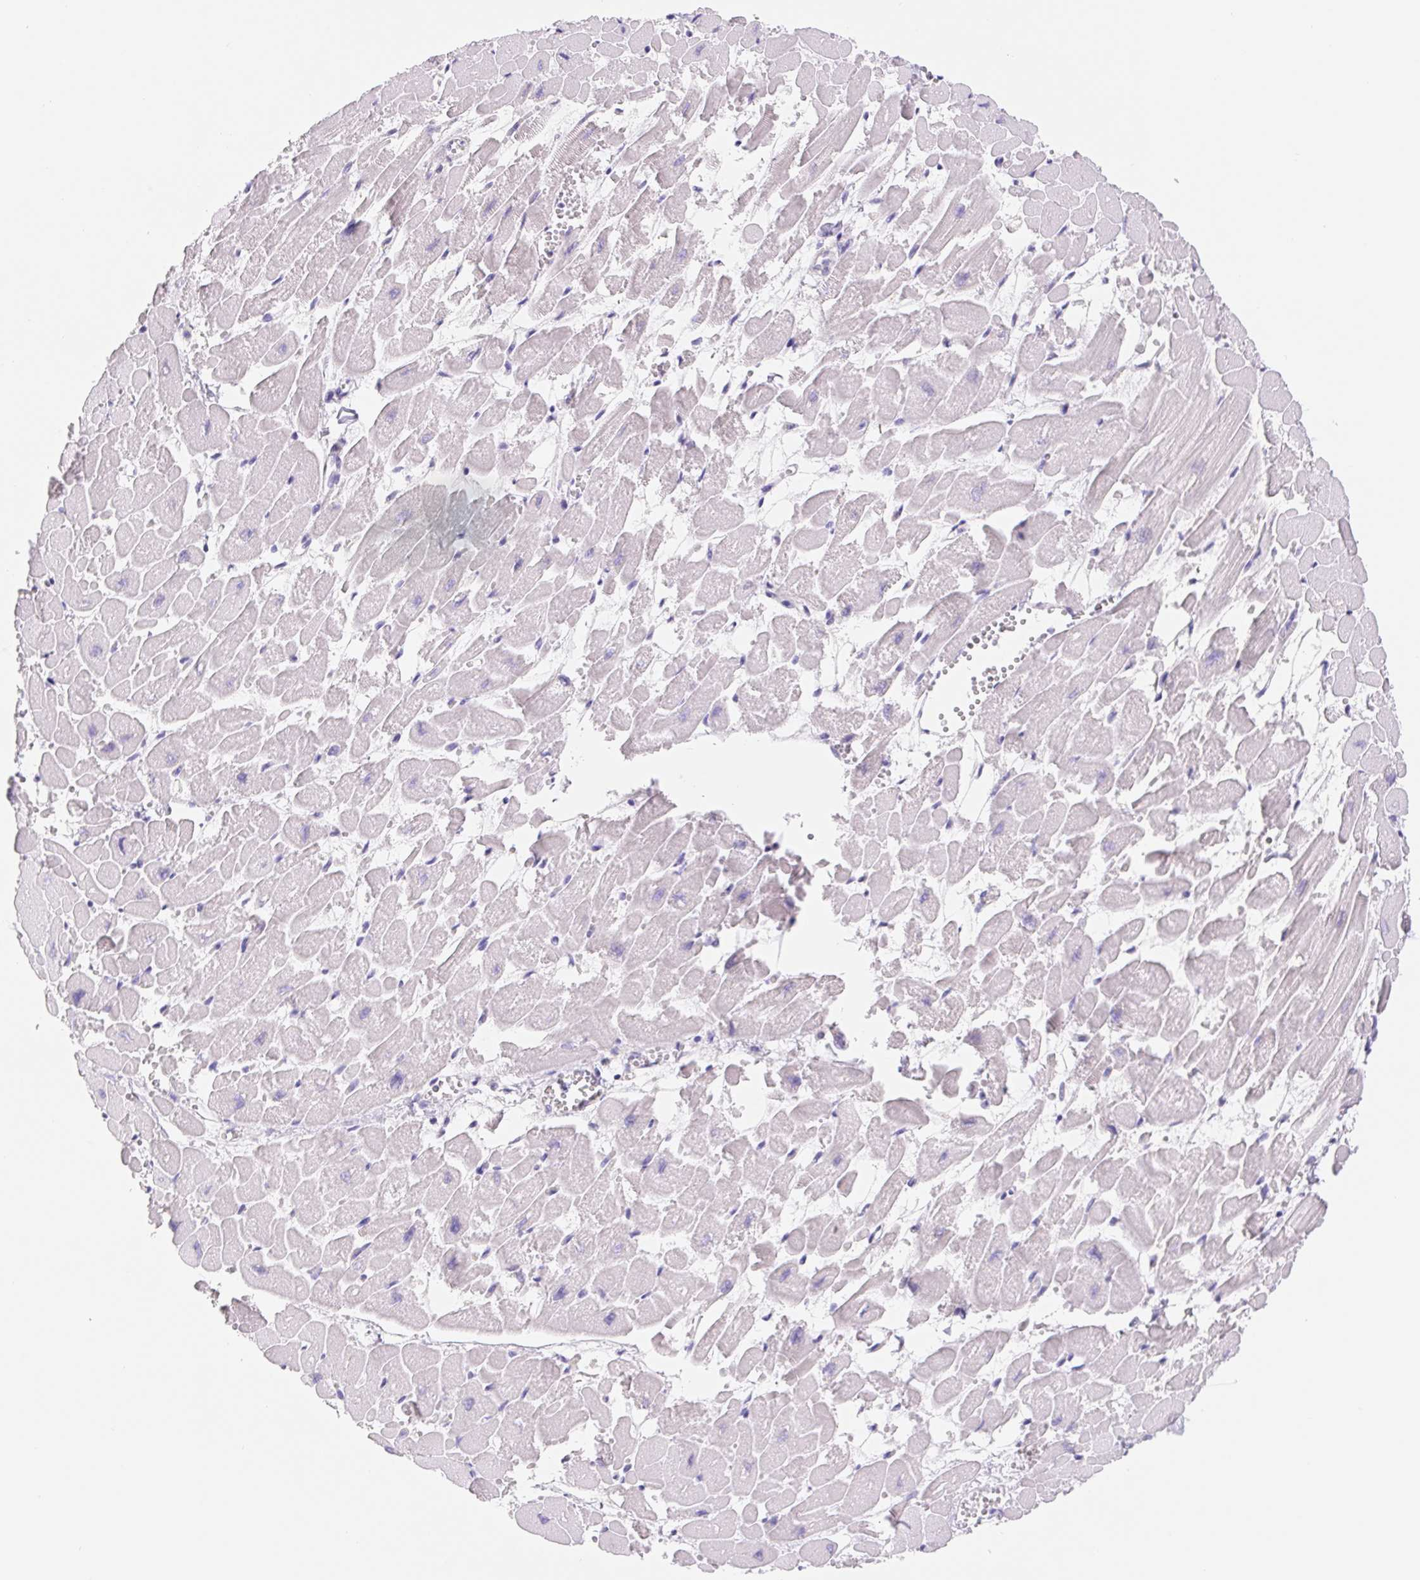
{"staining": {"intensity": "negative", "quantity": "none", "location": "none"}, "tissue": "heart muscle", "cell_type": "Cardiomyocytes", "image_type": "normal", "snomed": [{"axis": "morphology", "description": "Normal tissue, NOS"}, {"axis": "topography", "description": "Heart"}], "caption": "High power microscopy photomicrograph of an immunohistochemistry photomicrograph of benign heart muscle, revealing no significant positivity in cardiomyocytes.", "gene": "FKBP6", "patient": {"sex": "female", "age": 52}}